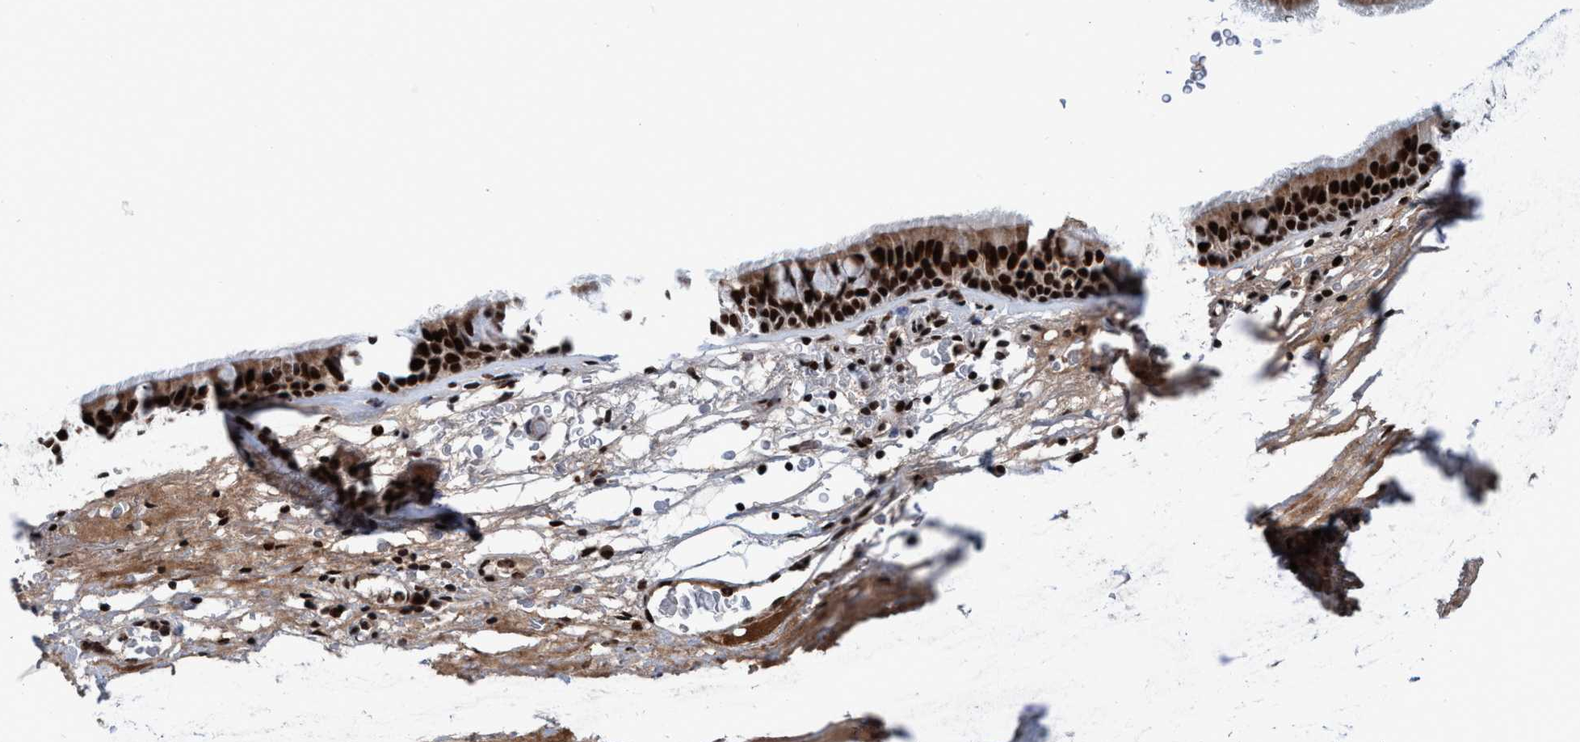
{"staining": {"intensity": "strong", "quantity": ">75%", "location": "cytoplasmic/membranous,nuclear"}, "tissue": "bronchus", "cell_type": "Respiratory epithelial cells", "image_type": "normal", "snomed": [{"axis": "morphology", "description": "Normal tissue, NOS"}, {"axis": "topography", "description": "Cartilage tissue"}], "caption": "A histopathology image showing strong cytoplasmic/membranous,nuclear staining in approximately >75% of respiratory epithelial cells in normal bronchus, as visualized by brown immunohistochemical staining.", "gene": "TOPBP1", "patient": {"sex": "female", "age": 63}}